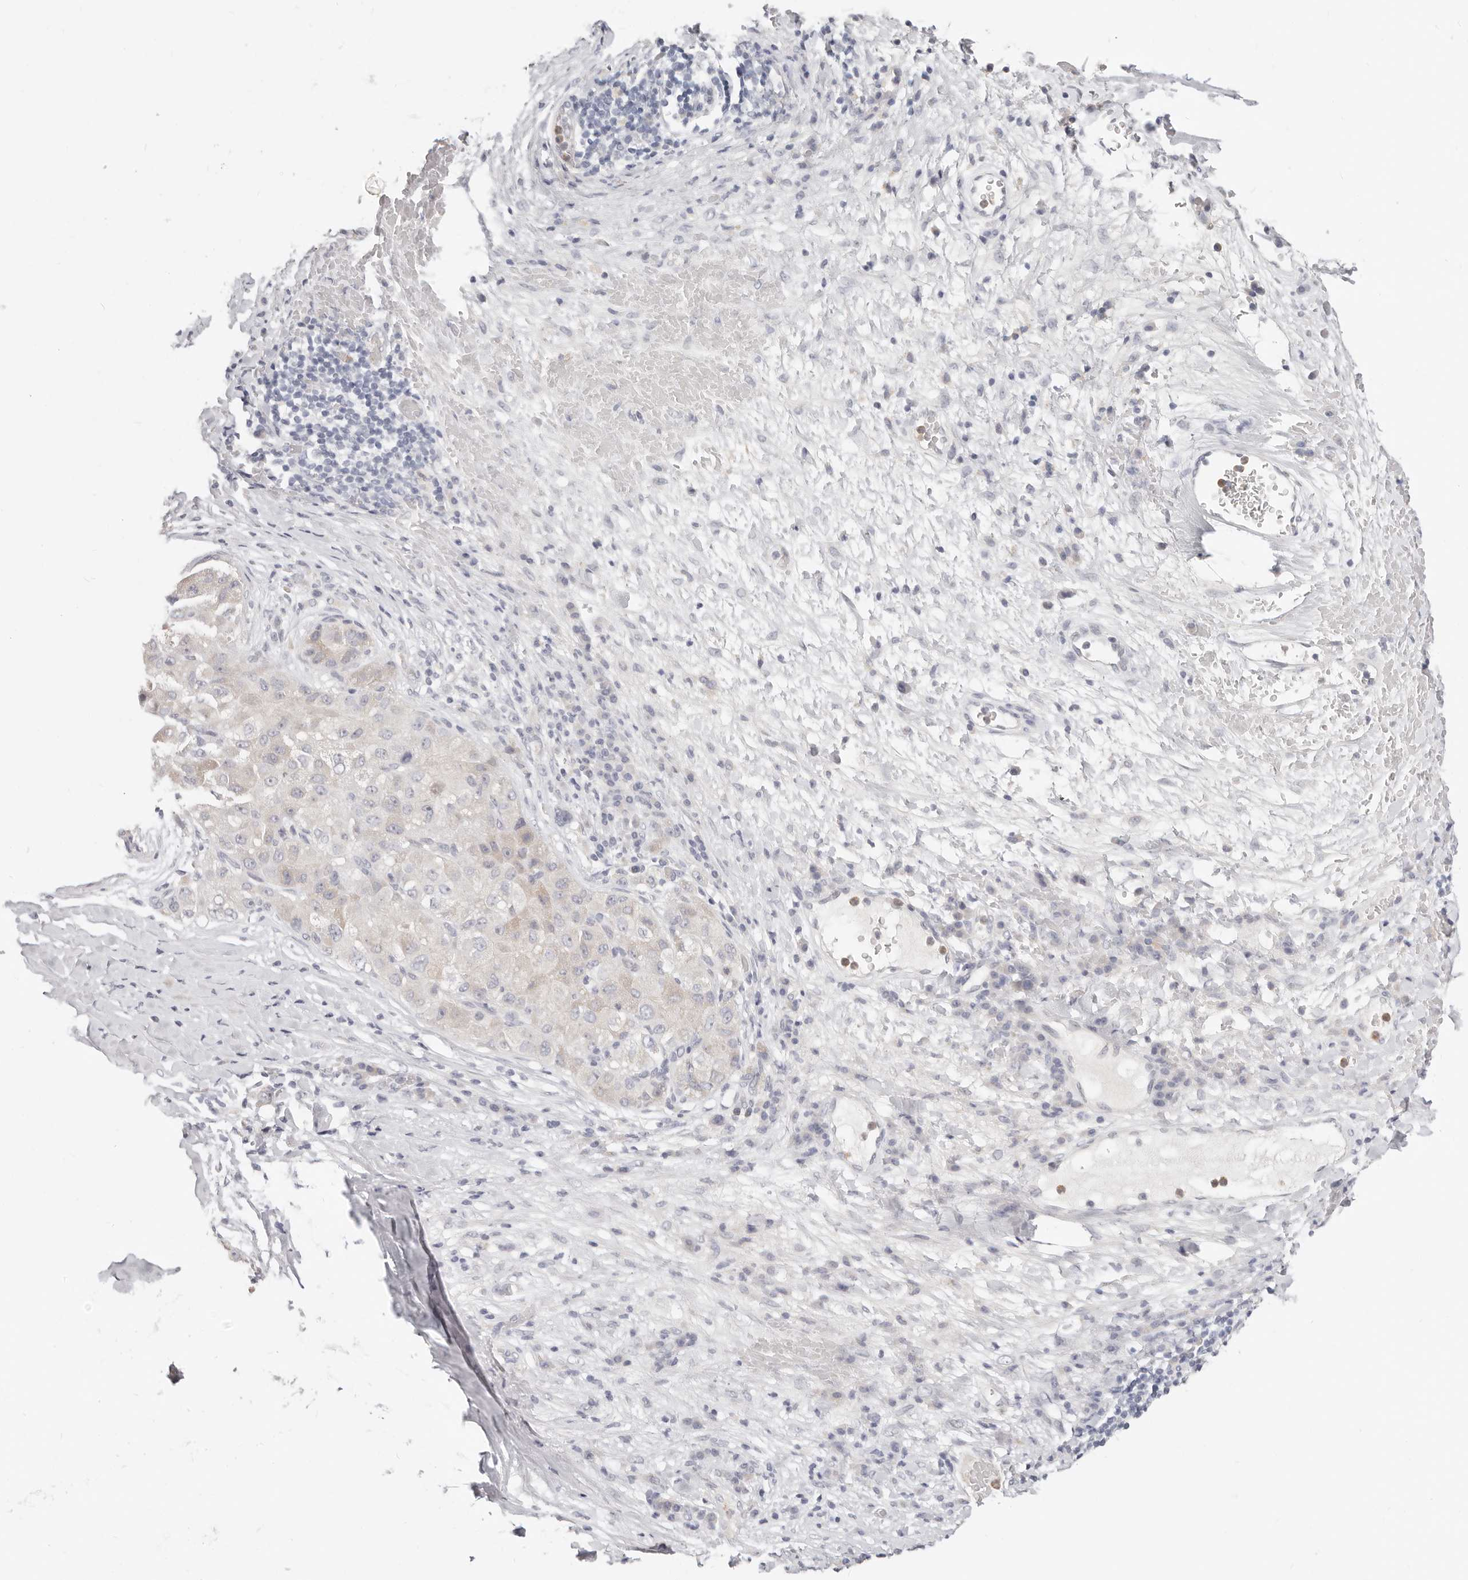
{"staining": {"intensity": "negative", "quantity": "none", "location": "none"}, "tissue": "liver cancer", "cell_type": "Tumor cells", "image_type": "cancer", "snomed": [{"axis": "morphology", "description": "Carcinoma, Hepatocellular, NOS"}, {"axis": "topography", "description": "Liver"}], "caption": "IHC of human liver cancer exhibits no positivity in tumor cells. (IHC, brightfield microscopy, high magnification).", "gene": "ASCL1", "patient": {"sex": "male", "age": 80}}